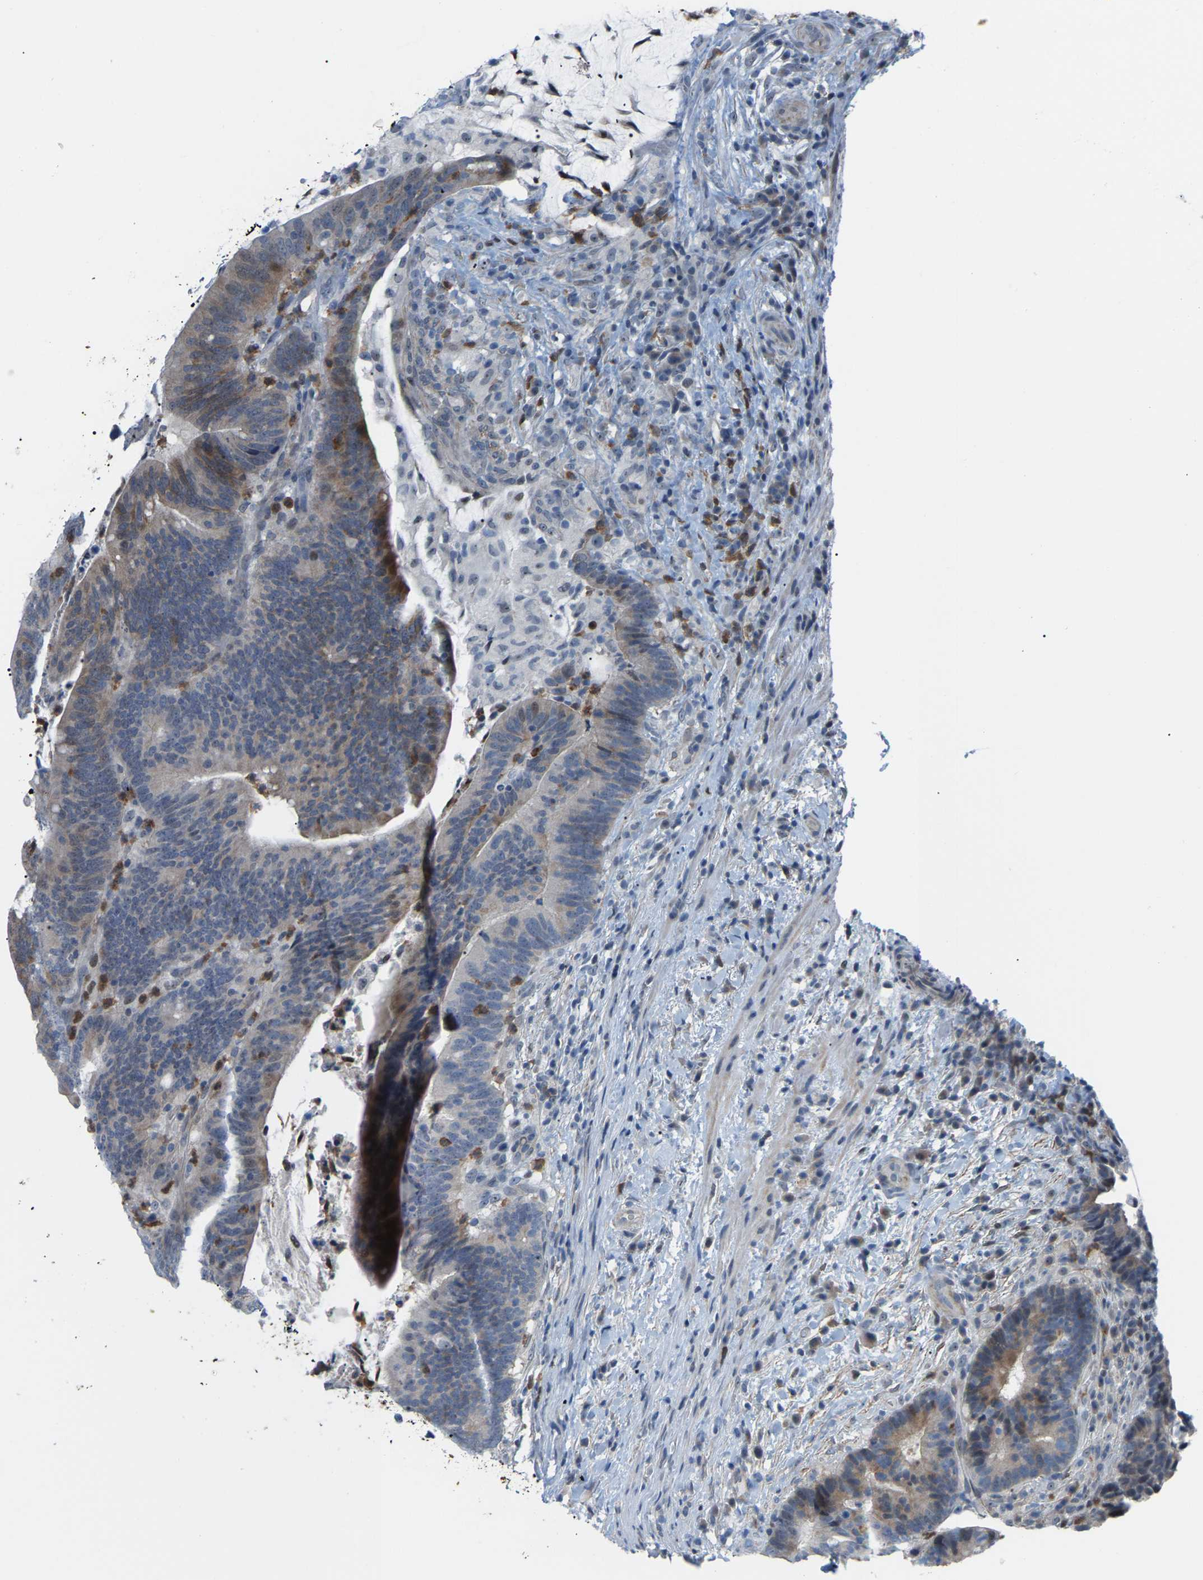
{"staining": {"intensity": "moderate", "quantity": "25%-75%", "location": "cytoplasmic/membranous,nuclear"}, "tissue": "colorectal cancer", "cell_type": "Tumor cells", "image_type": "cancer", "snomed": [{"axis": "morphology", "description": "Adenocarcinoma, NOS"}, {"axis": "topography", "description": "Colon"}], "caption": "This is a histology image of IHC staining of colorectal adenocarcinoma, which shows moderate positivity in the cytoplasmic/membranous and nuclear of tumor cells.", "gene": "CROT", "patient": {"sex": "female", "age": 66}}